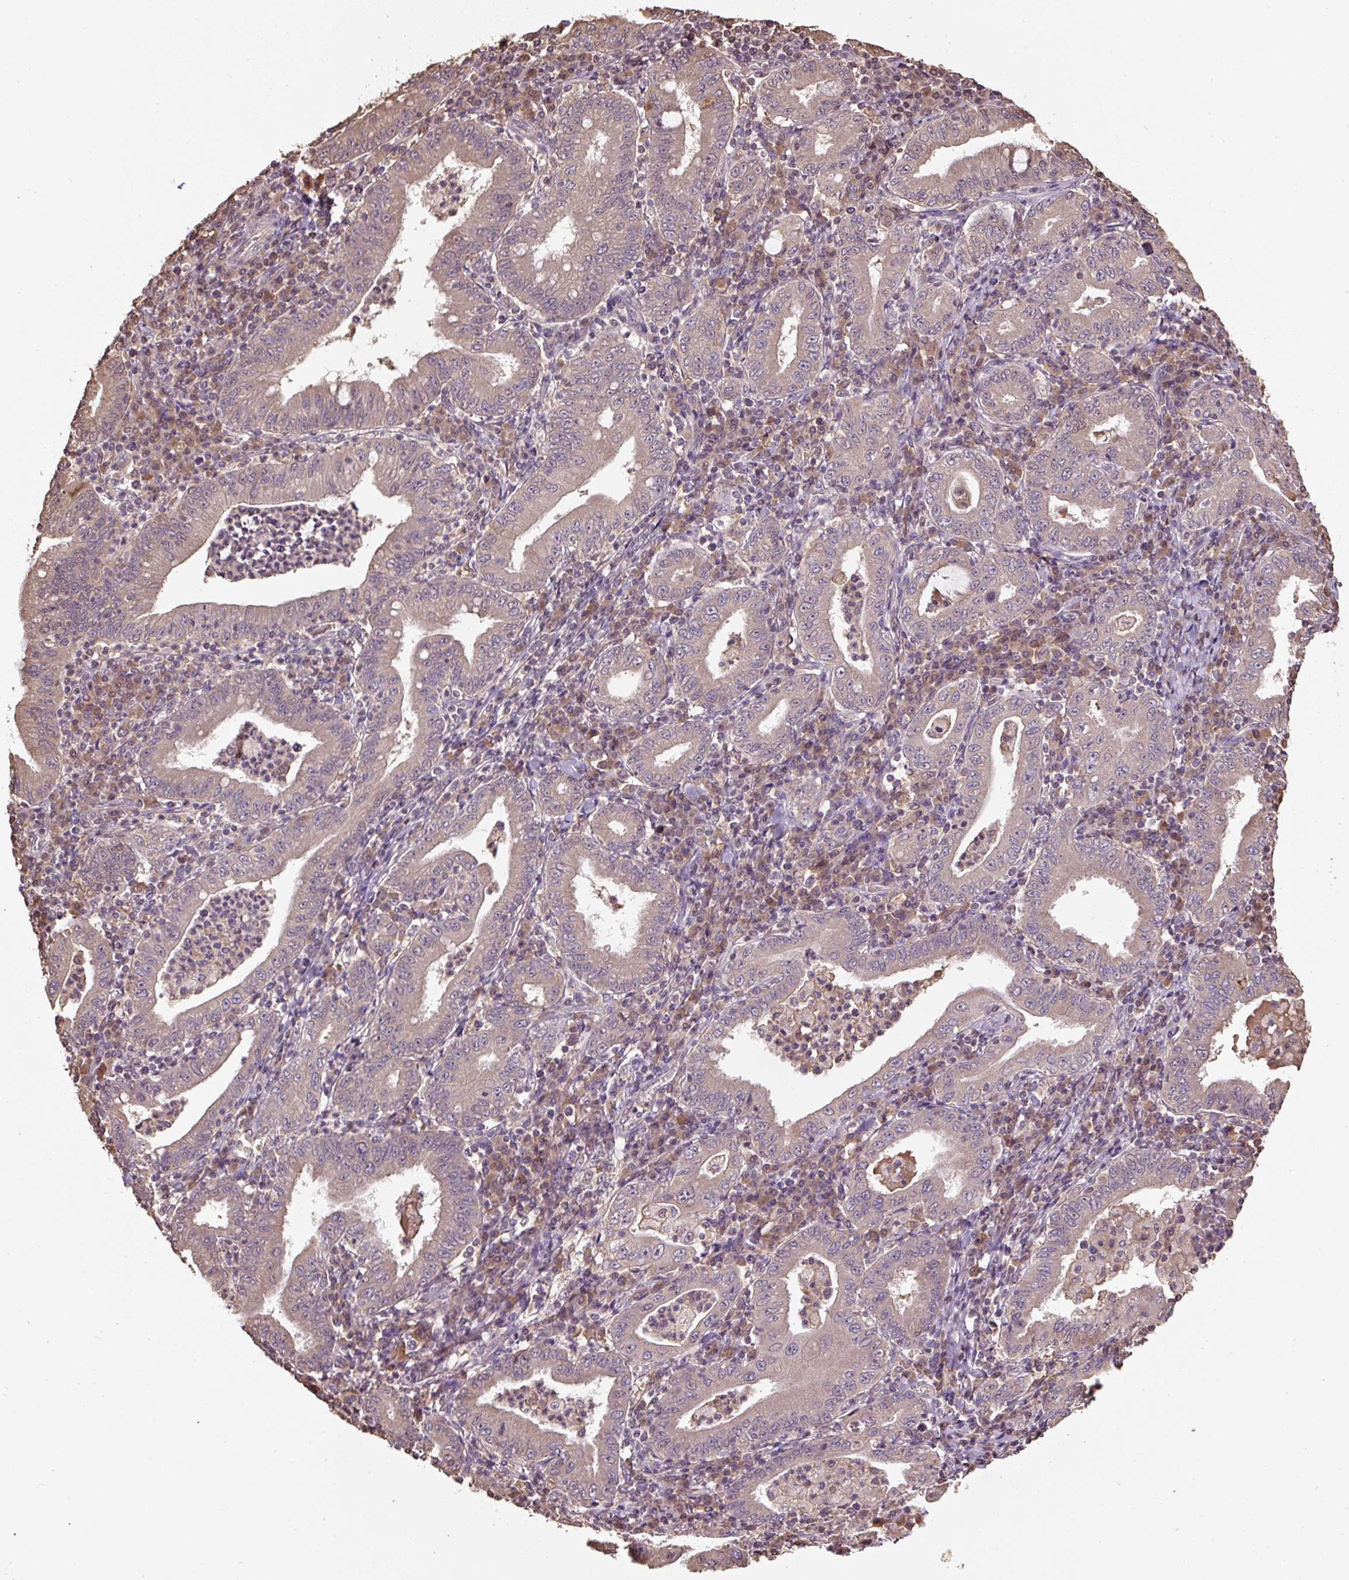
{"staining": {"intensity": "weak", "quantity": ">75%", "location": "cytoplasmic/membranous"}, "tissue": "stomach cancer", "cell_type": "Tumor cells", "image_type": "cancer", "snomed": [{"axis": "morphology", "description": "Normal tissue, NOS"}, {"axis": "morphology", "description": "Adenocarcinoma, NOS"}, {"axis": "topography", "description": "Esophagus"}, {"axis": "topography", "description": "Stomach, upper"}, {"axis": "topography", "description": "Peripheral nerve tissue"}], "caption": "Immunohistochemistry (DAB) staining of stomach cancer exhibits weak cytoplasmic/membranous protein staining in about >75% of tumor cells.", "gene": "TMEM170B", "patient": {"sex": "male", "age": 62}}